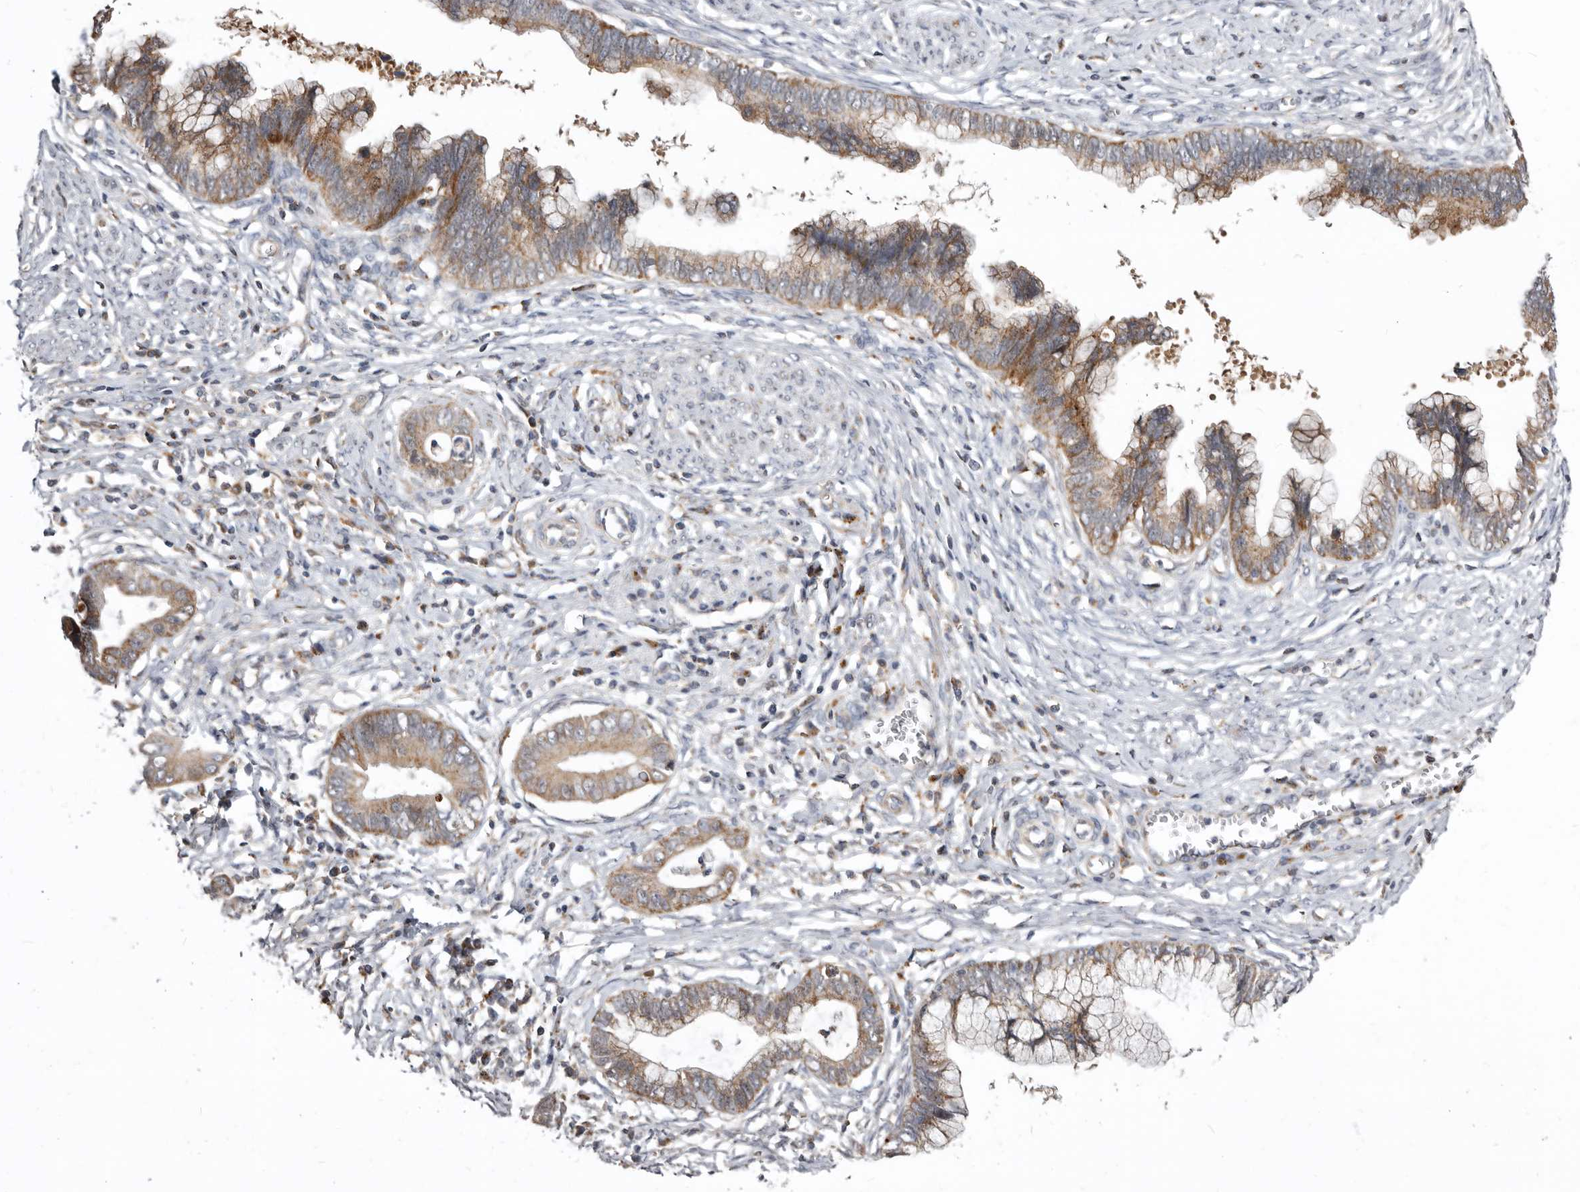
{"staining": {"intensity": "weak", "quantity": ">75%", "location": "cytoplasmic/membranous"}, "tissue": "cervical cancer", "cell_type": "Tumor cells", "image_type": "cancer", "snomed": [{"axis": "morphology", "description": "Adenocarcinoma, NOS"}, {"axis": "topography", "description": "Cervix"}], "caption": "This histopathology image displays IHC staining of human cervical adenocarcinoma, with low weak cytoplasmic/membranous expression in approximately >75% of tumor cells.", "gene": "SMC4", "patient": {"sex": "female", "age": 44}}